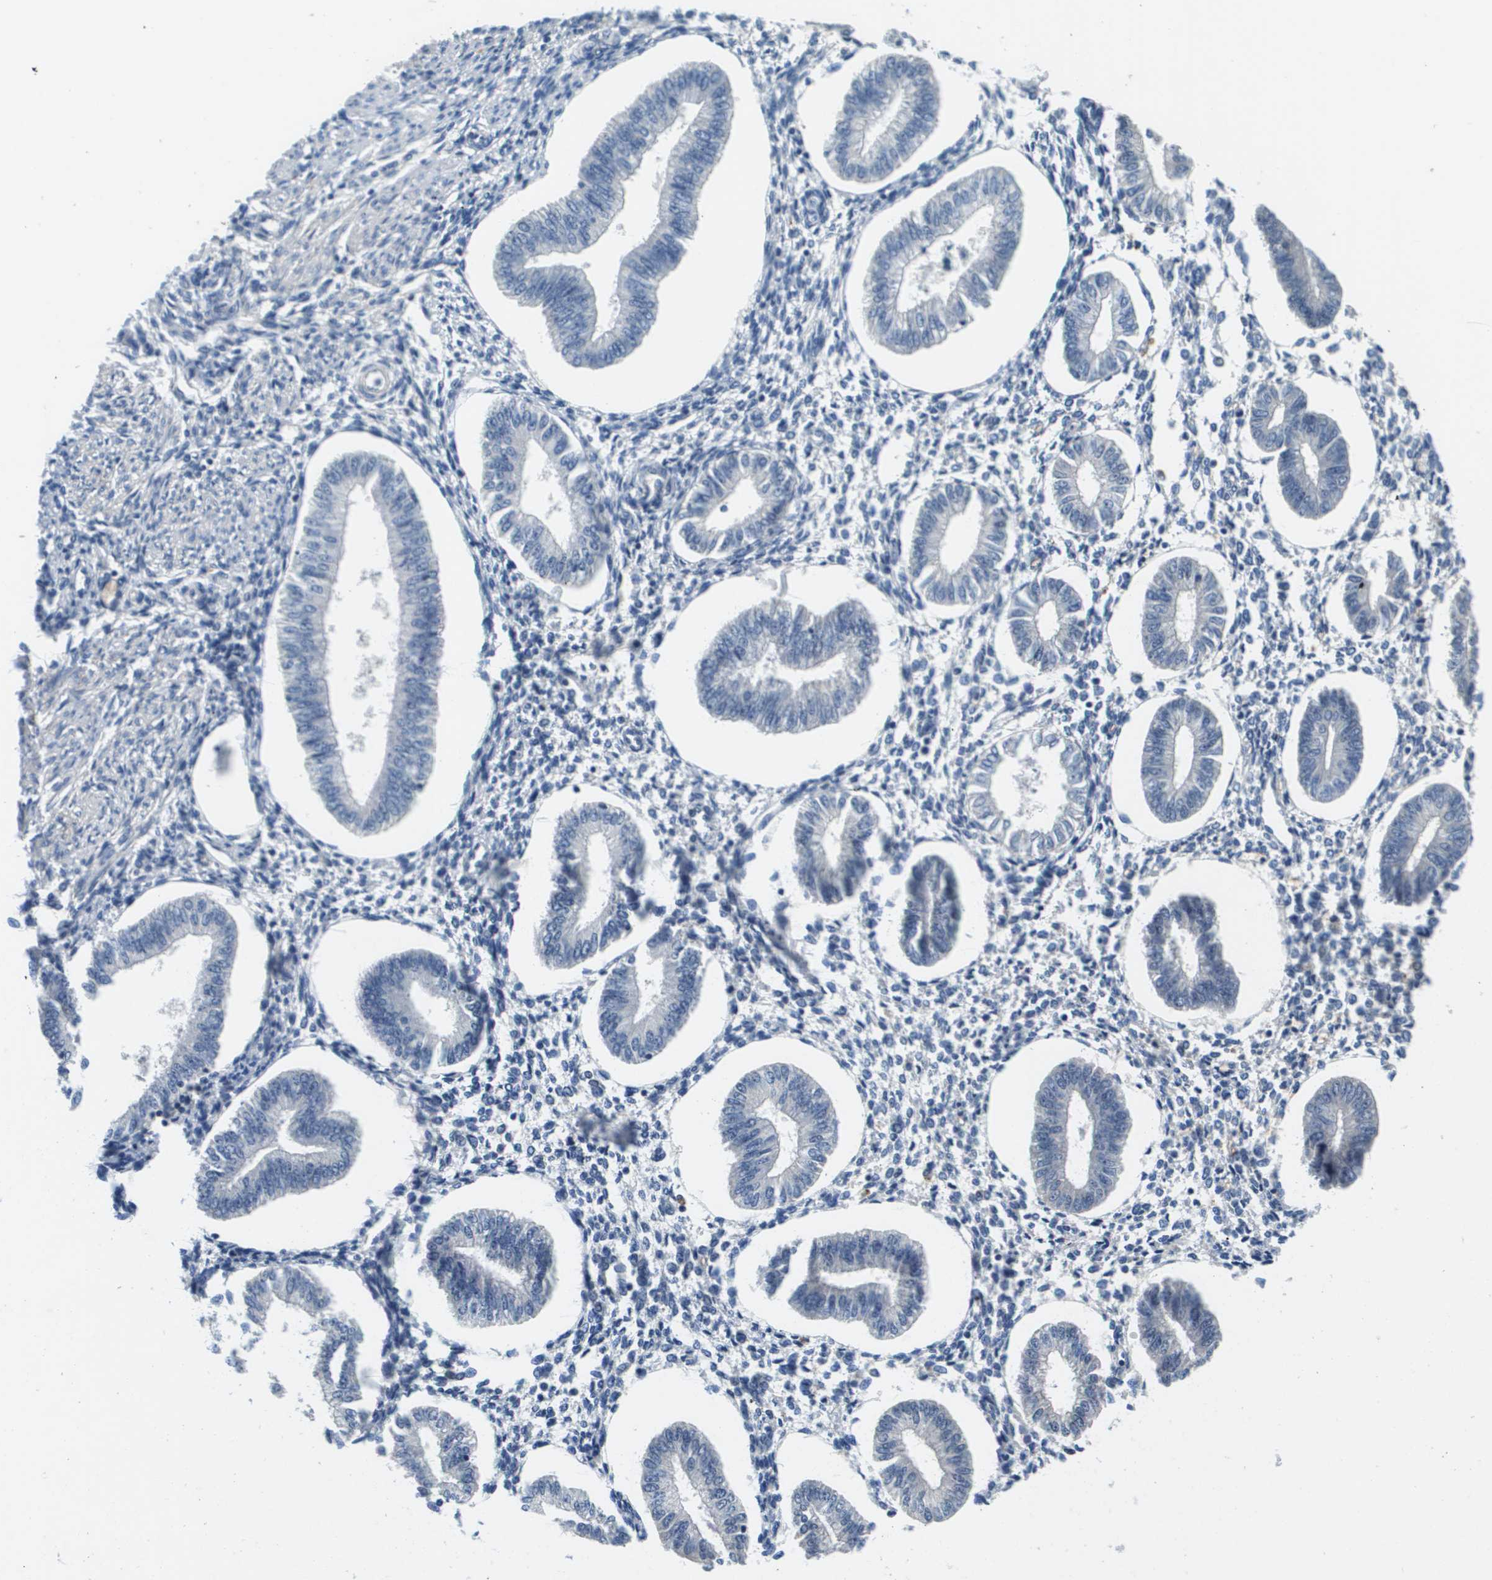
{"staining": {"intensity": "negative", "quantity": "none", "location": "none"}, "tissue": "endometrium", "cell_type": "Cells in endometrial stroma", "image_type": "normal", "snomed": [{"axis": "morphology", "description": "Normal tissue, NOS"}, {"axis": "topography", "description": "Endometrium"}], "caption": "High power microscopy histopathology image of an immunohistochemistry (IHC) photomicrograph of normal endometrium, revealing no significant expression in cells in endometrial stroma.", "gene": "KCNQ5", "patient": {"sex": "female", "age": 50}}